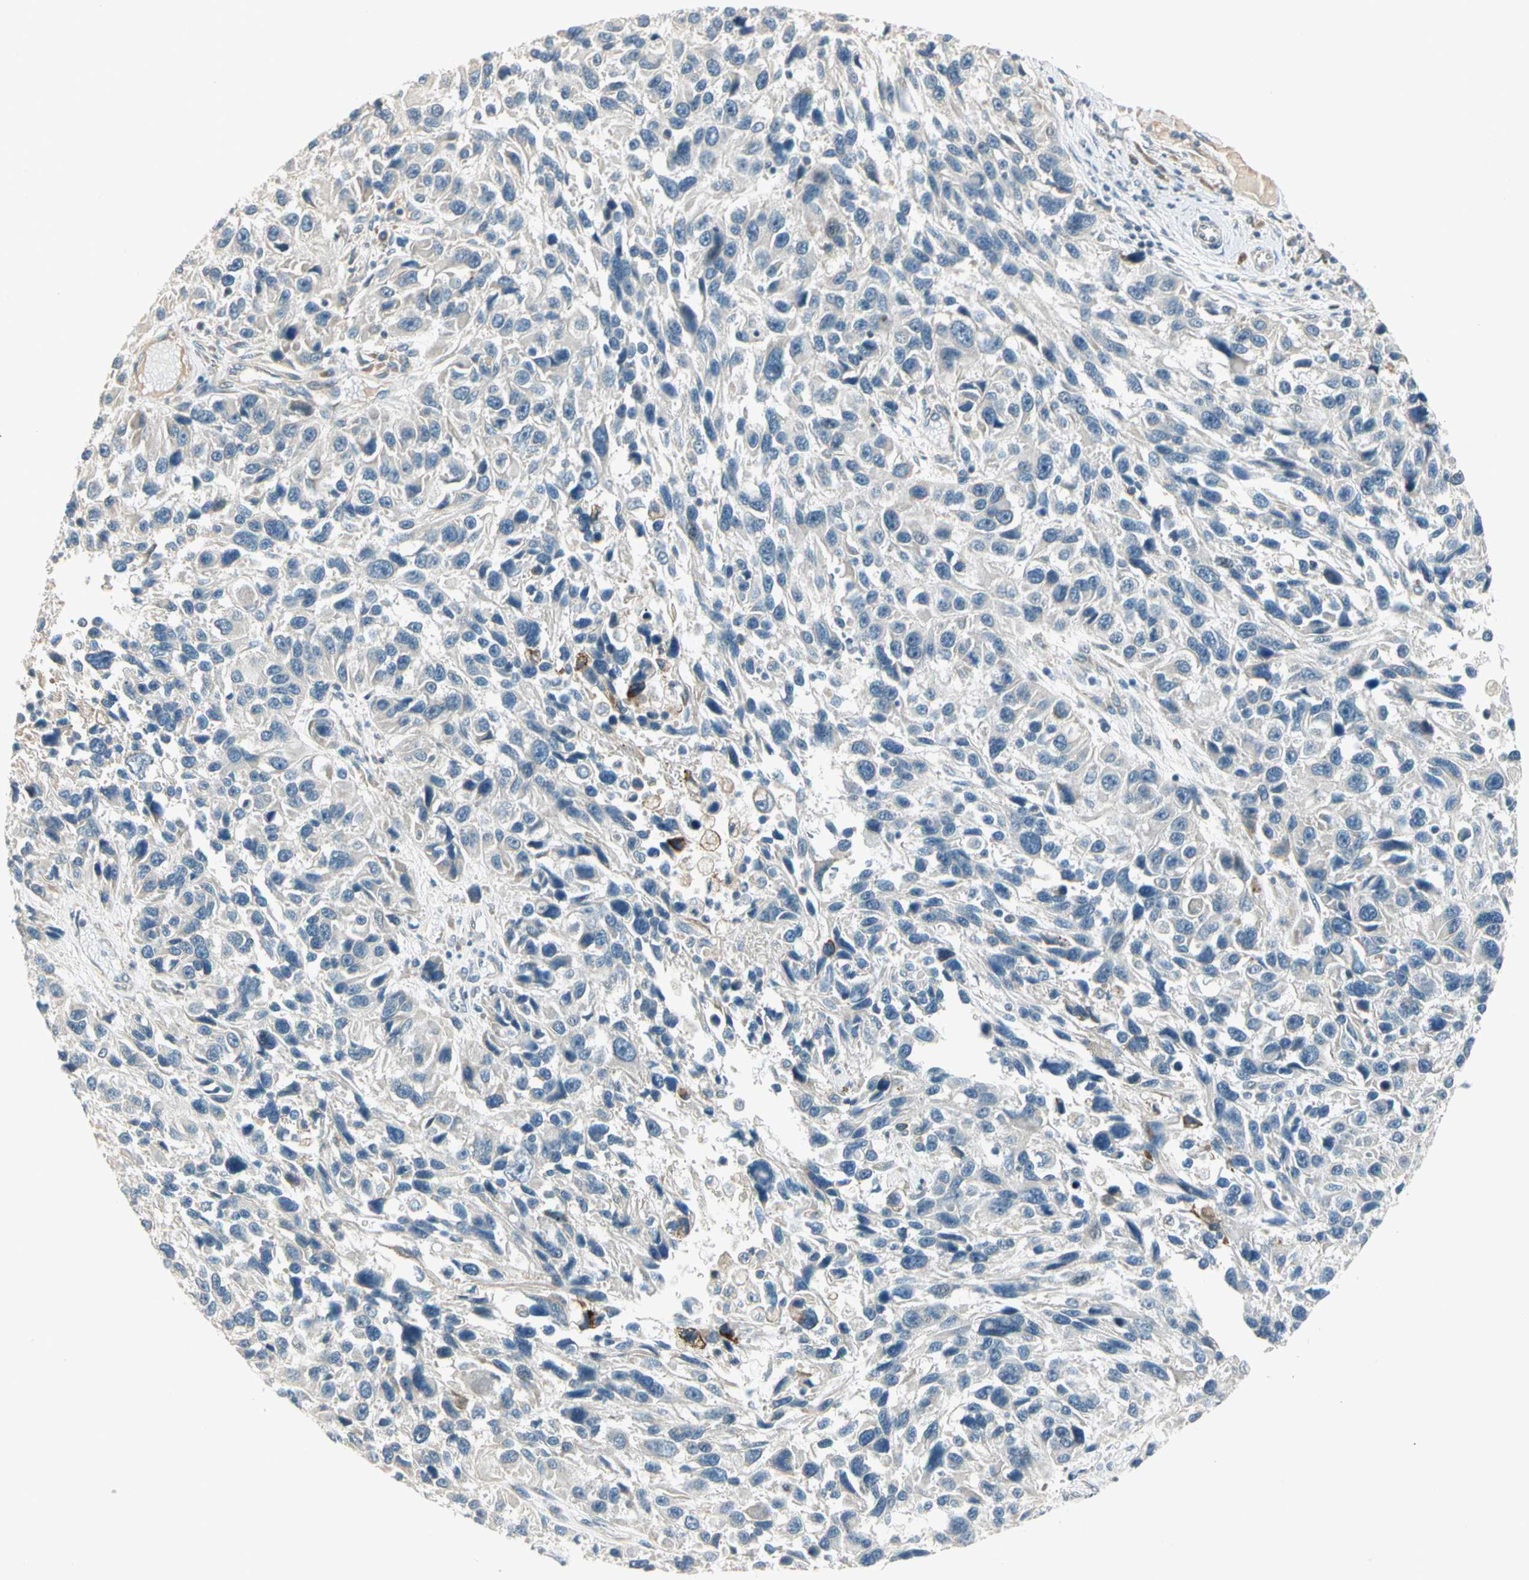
{"staining": {"intensity": "negative", "quantity": "none", "location": "none"}, "tissue": "melanoma", "cell_type": "Tumor cells", "image_type": "cancer", "snomed": [{"axis": "morphology", "description": "Malignant melanoma, NOS"}, {"axis": "topography", "description": "Skin"}], "caption": "A micrograph of human melanoma is negative for staining in tumor cells. (Immunohistochemistry (ihc), brightfield microscopy, high magnification).", "gene": "PCDHB15", "patient": {"sex": "male", "age": 53}}